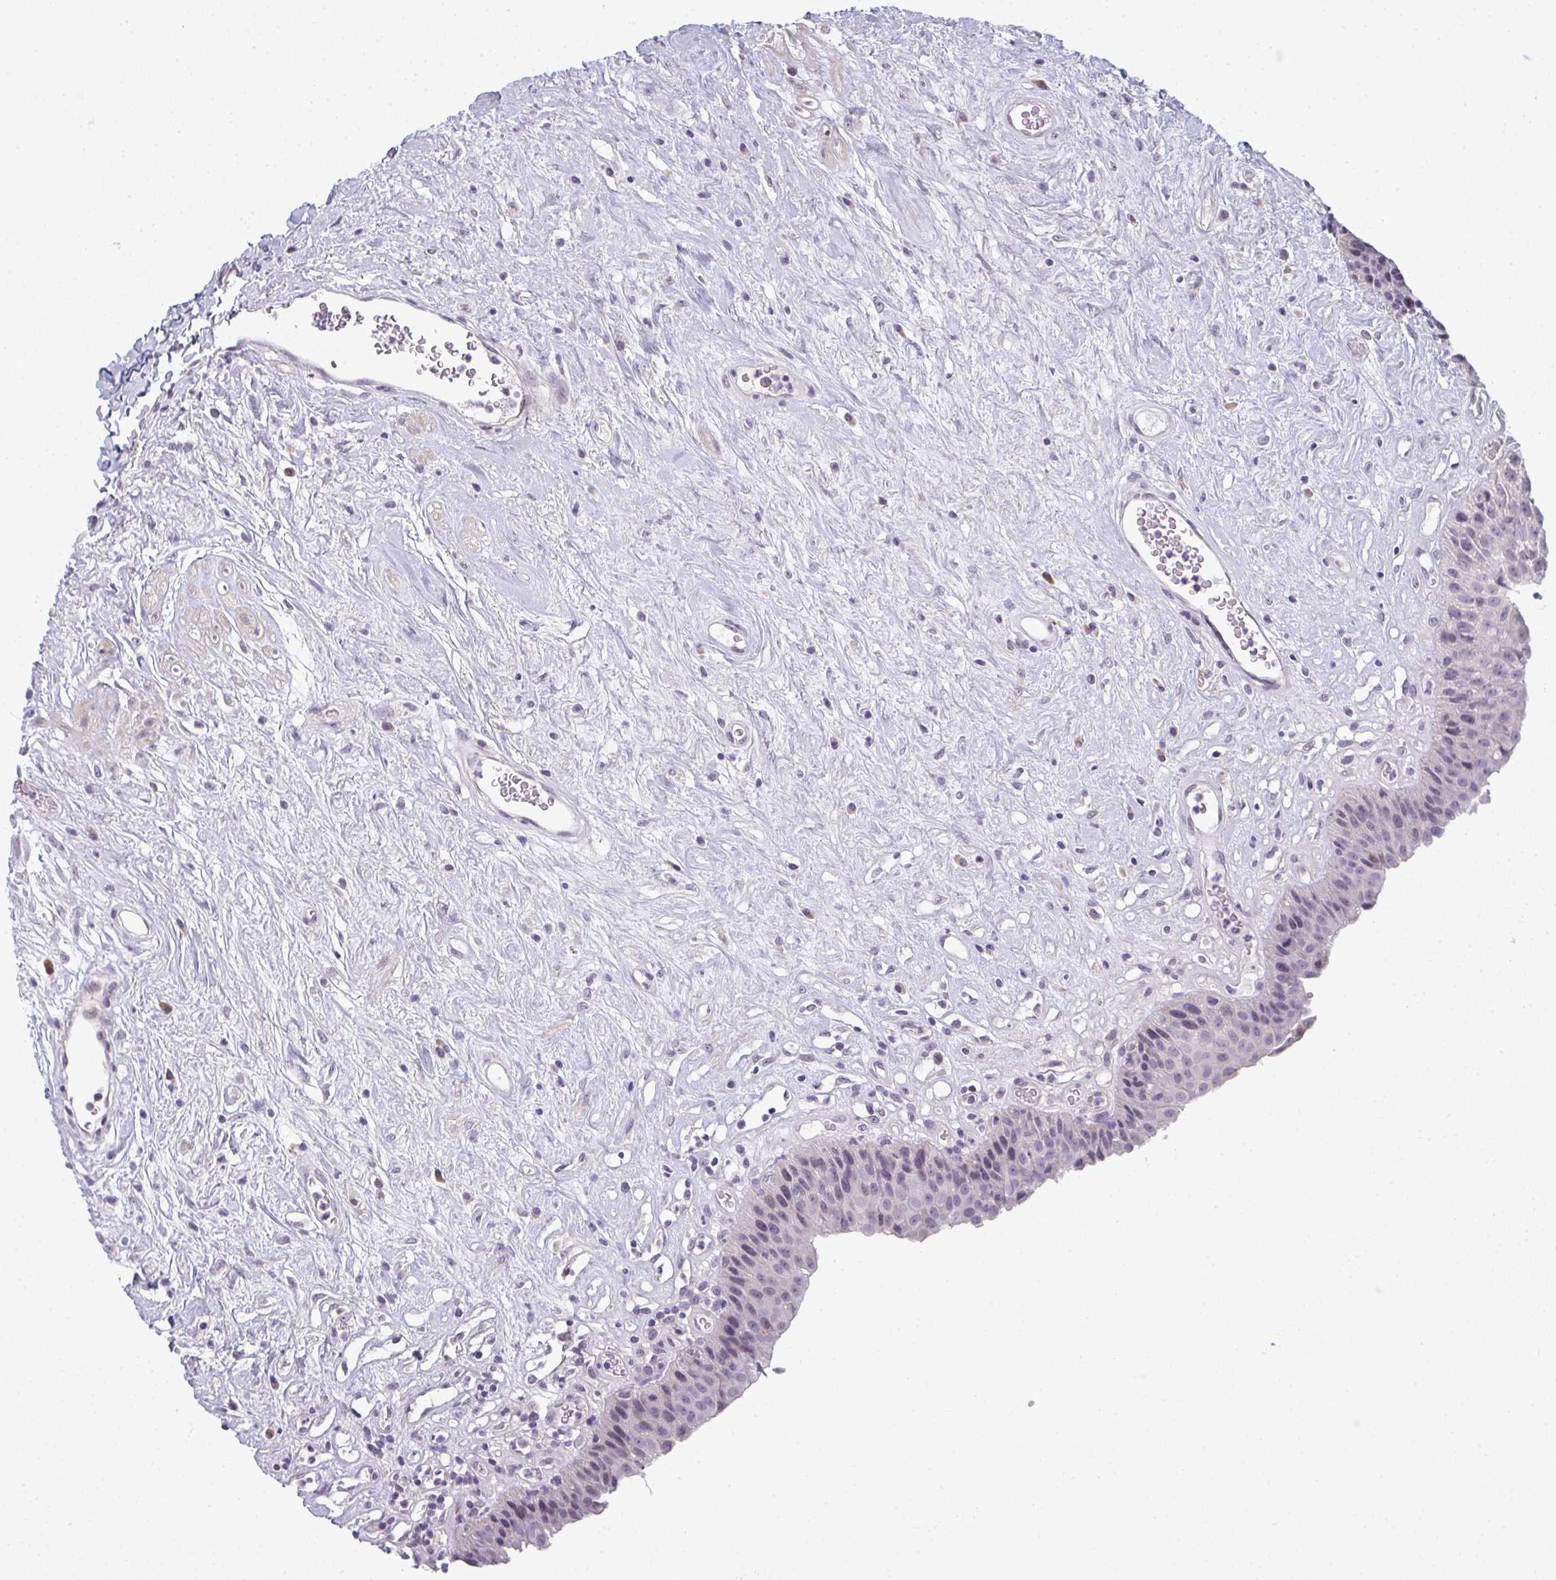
{"staining": {"intensity": "weak", "quantity": "<25%", "location": "nuclear"}, "tissue": "urinary bladder", "cell_type": "Urothelial cells", "image_type": "normal", "snomed": [{"axis": "morphology", "description": "Normal tissue, NOS"}, {"axis": "topography", "description": "Urinary bladder"}], "caption": "DAB immunohistochemical staining of normal urinary bladder displays no significant positivity in urothelial cells. (DAB immunohistochemistry with hematoxylin counter stain).", "gene": "TEX33", "patient": {"sex": "female", "age": 56}}